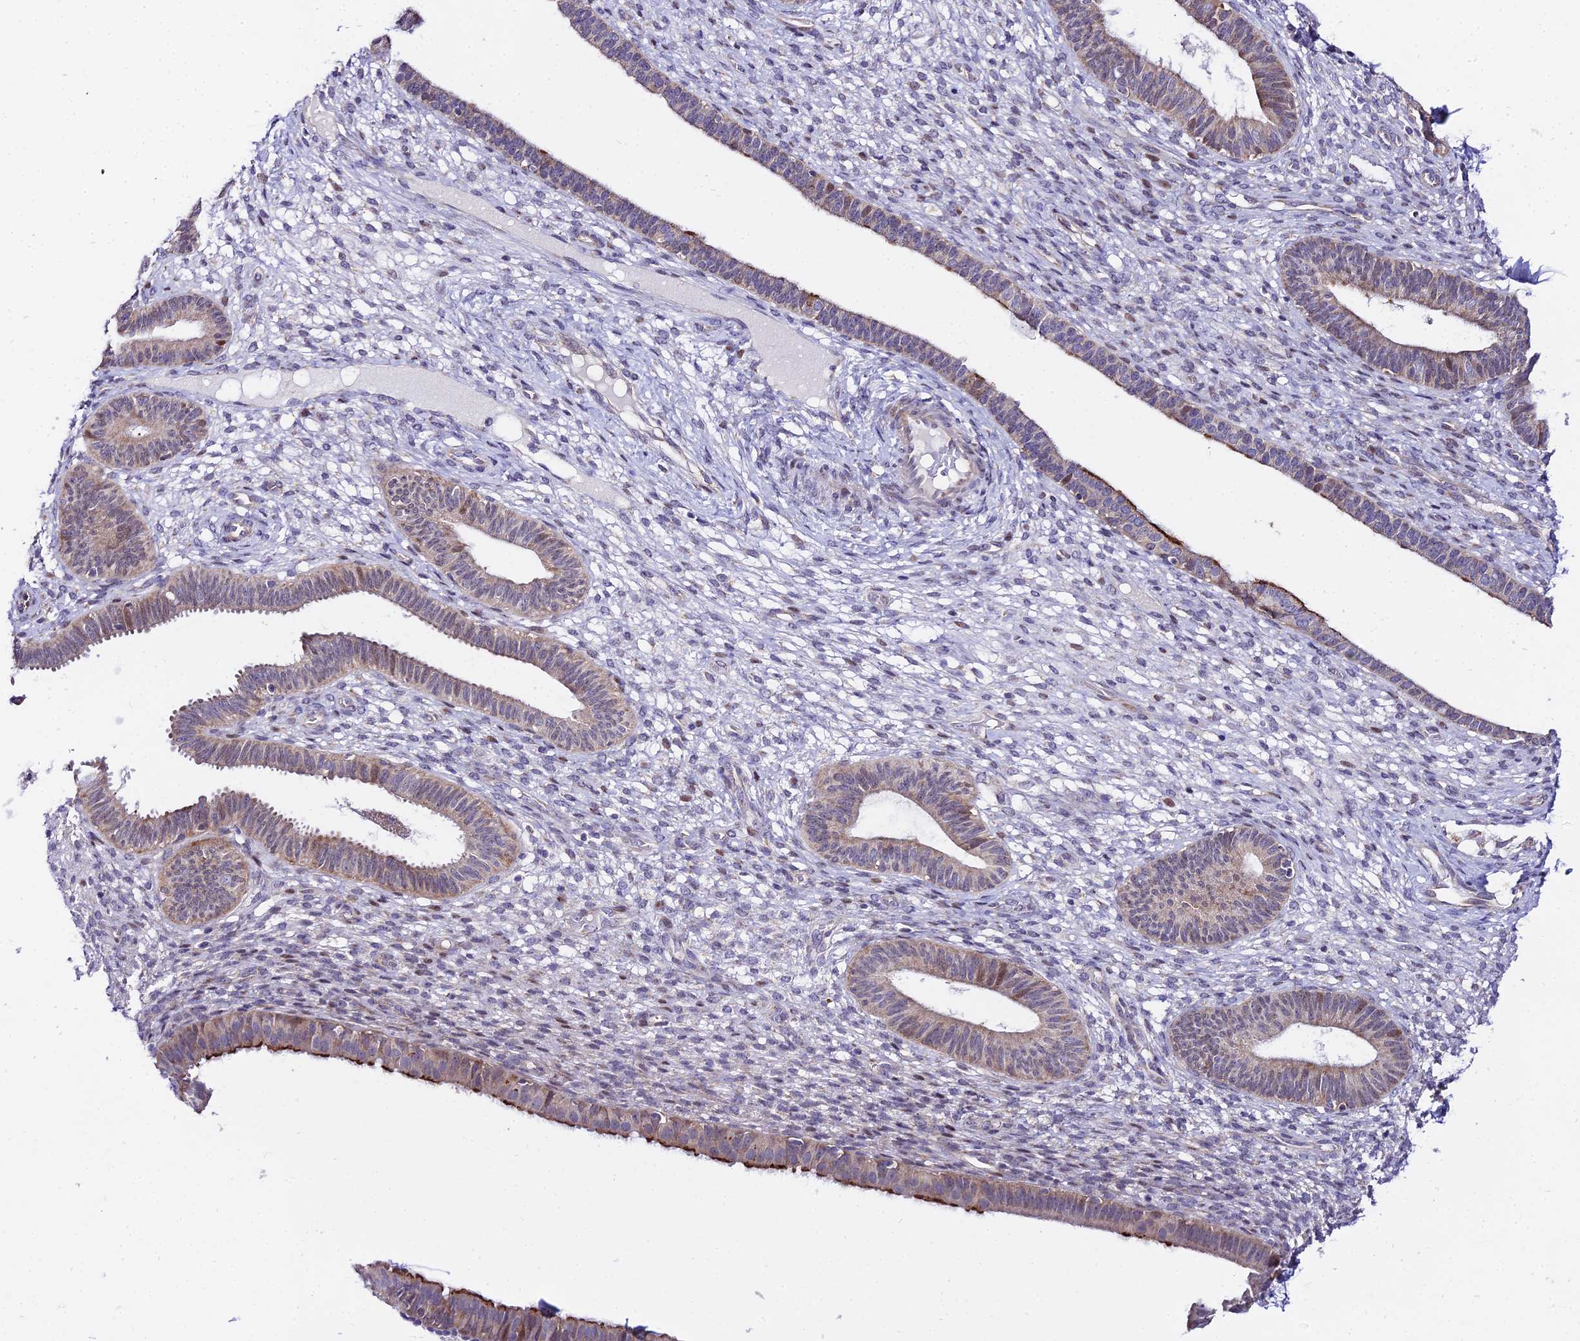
{"staining": {"intensity": "negative", "quantity": "none", "location": "none"}, "tissue": "endometrium", "cell_type": "Cells in endometrial stroma", "image_type": "normal", "snomed": [{"axis": "morphology", "description": "Normal tissue, NOS"}, {"axis": "topography", "description": "Endometrium"}], "caption": "Immunohistochemistry micrograph of benign endometrium stained for a protein (brown), which exhibits no expression in cells in endometrial stroma.", "gene": "ATP5PB", "patient": {"sex": "female", "age": 61}}